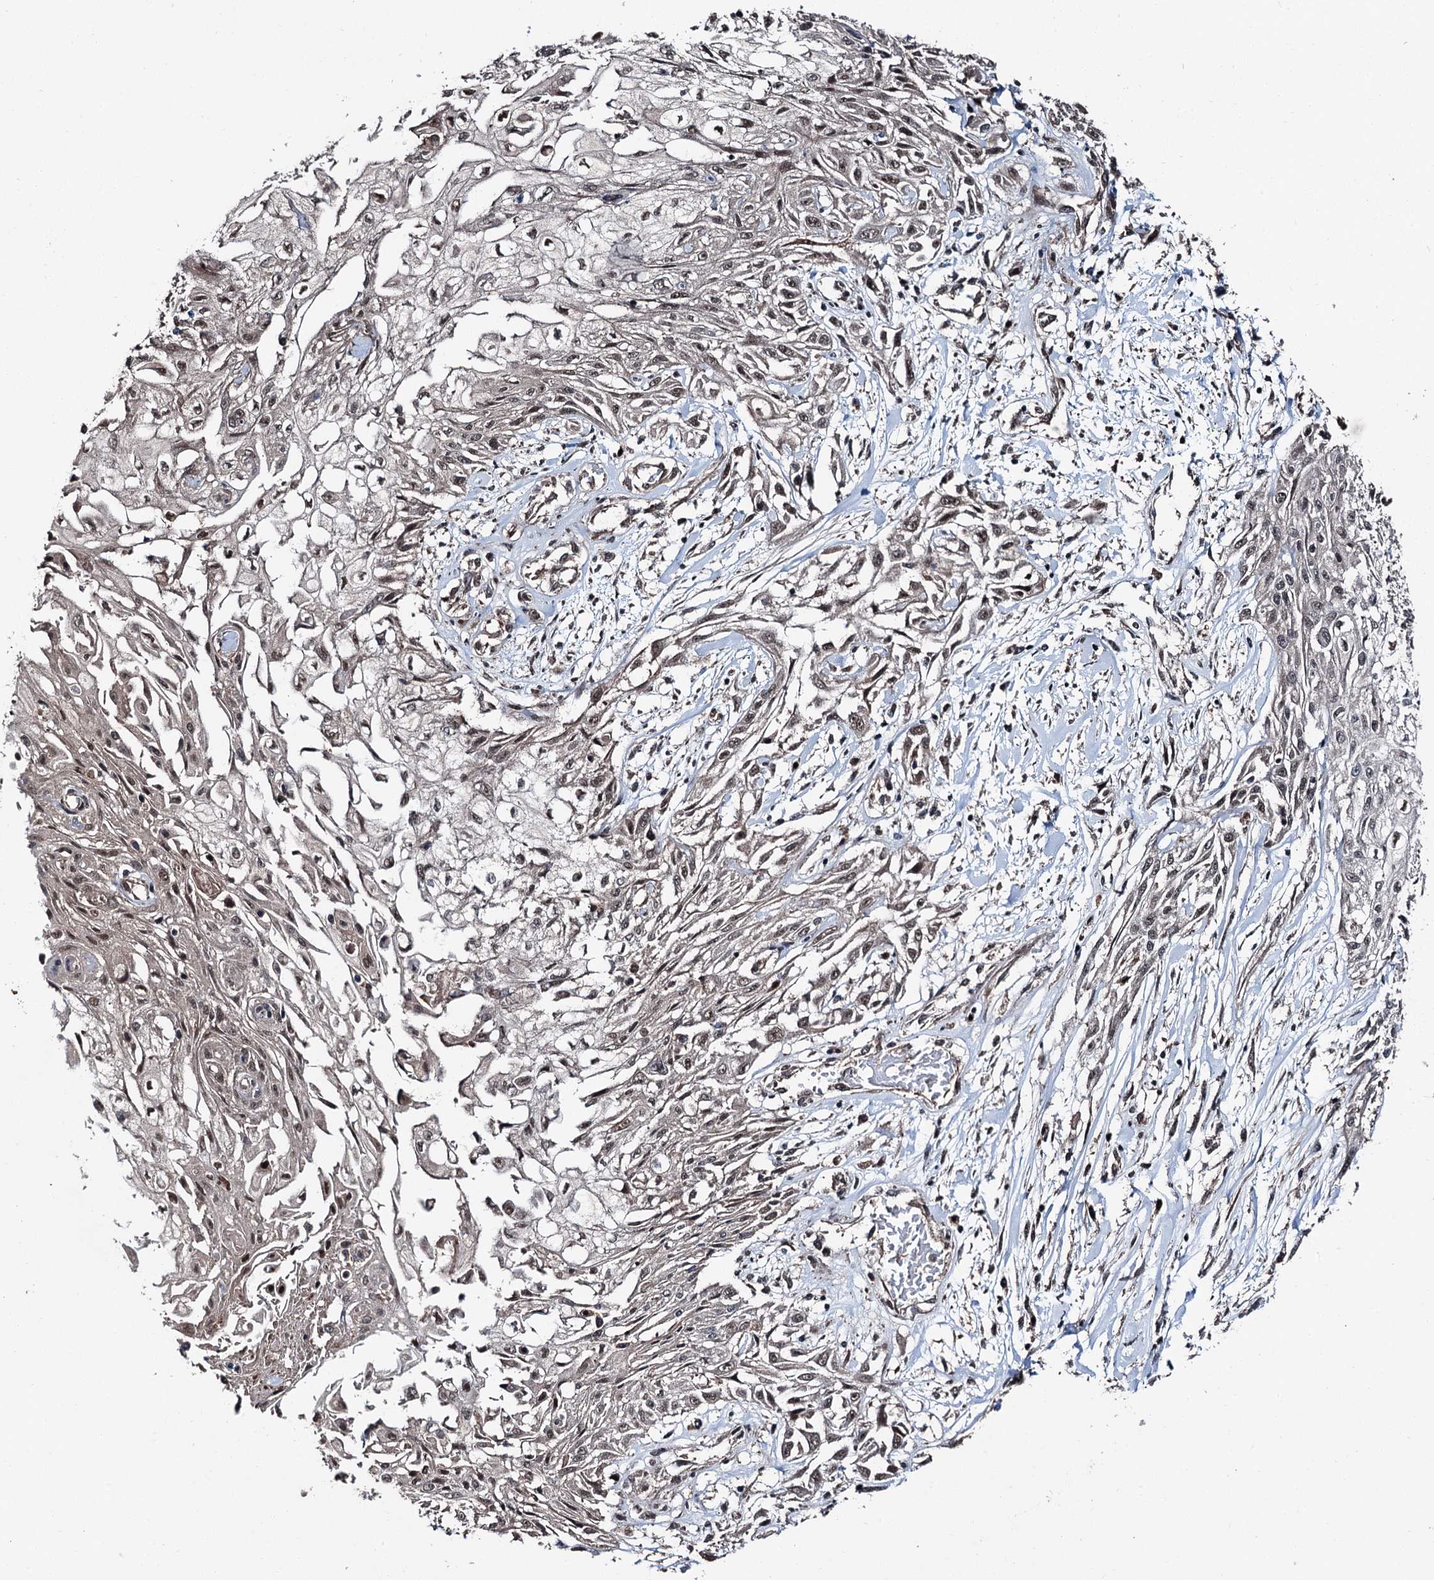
{"staining": {"intensity": "weak", "quantity": "25%-75%", "location": "nuclear"}, "tissue": "skin cancer", "cell_type": "Tumor cells", "image_type": "cancer", "snomed": [{"axis": "morphology", "description": "Squamous cell carcinoma, NOS"}, {"axis": "morphology", "description": "Squamous cell carcinoma, metastatic, NOS"}, {"axis": "topography", "description": "Skin"}, {"axis": "topography", "description": "Lymph node"}], "caption": "Skin cancer (squamous cell carcinoma) stained with immunohistochemistry exhibits weak nuclear staining in approximately 25%-75% of tumor cells. (DAB IHC with brightfield microscopy, high magnification).", "gene": "PSMD13", "patient": {"sex": "male", "age": 75}}